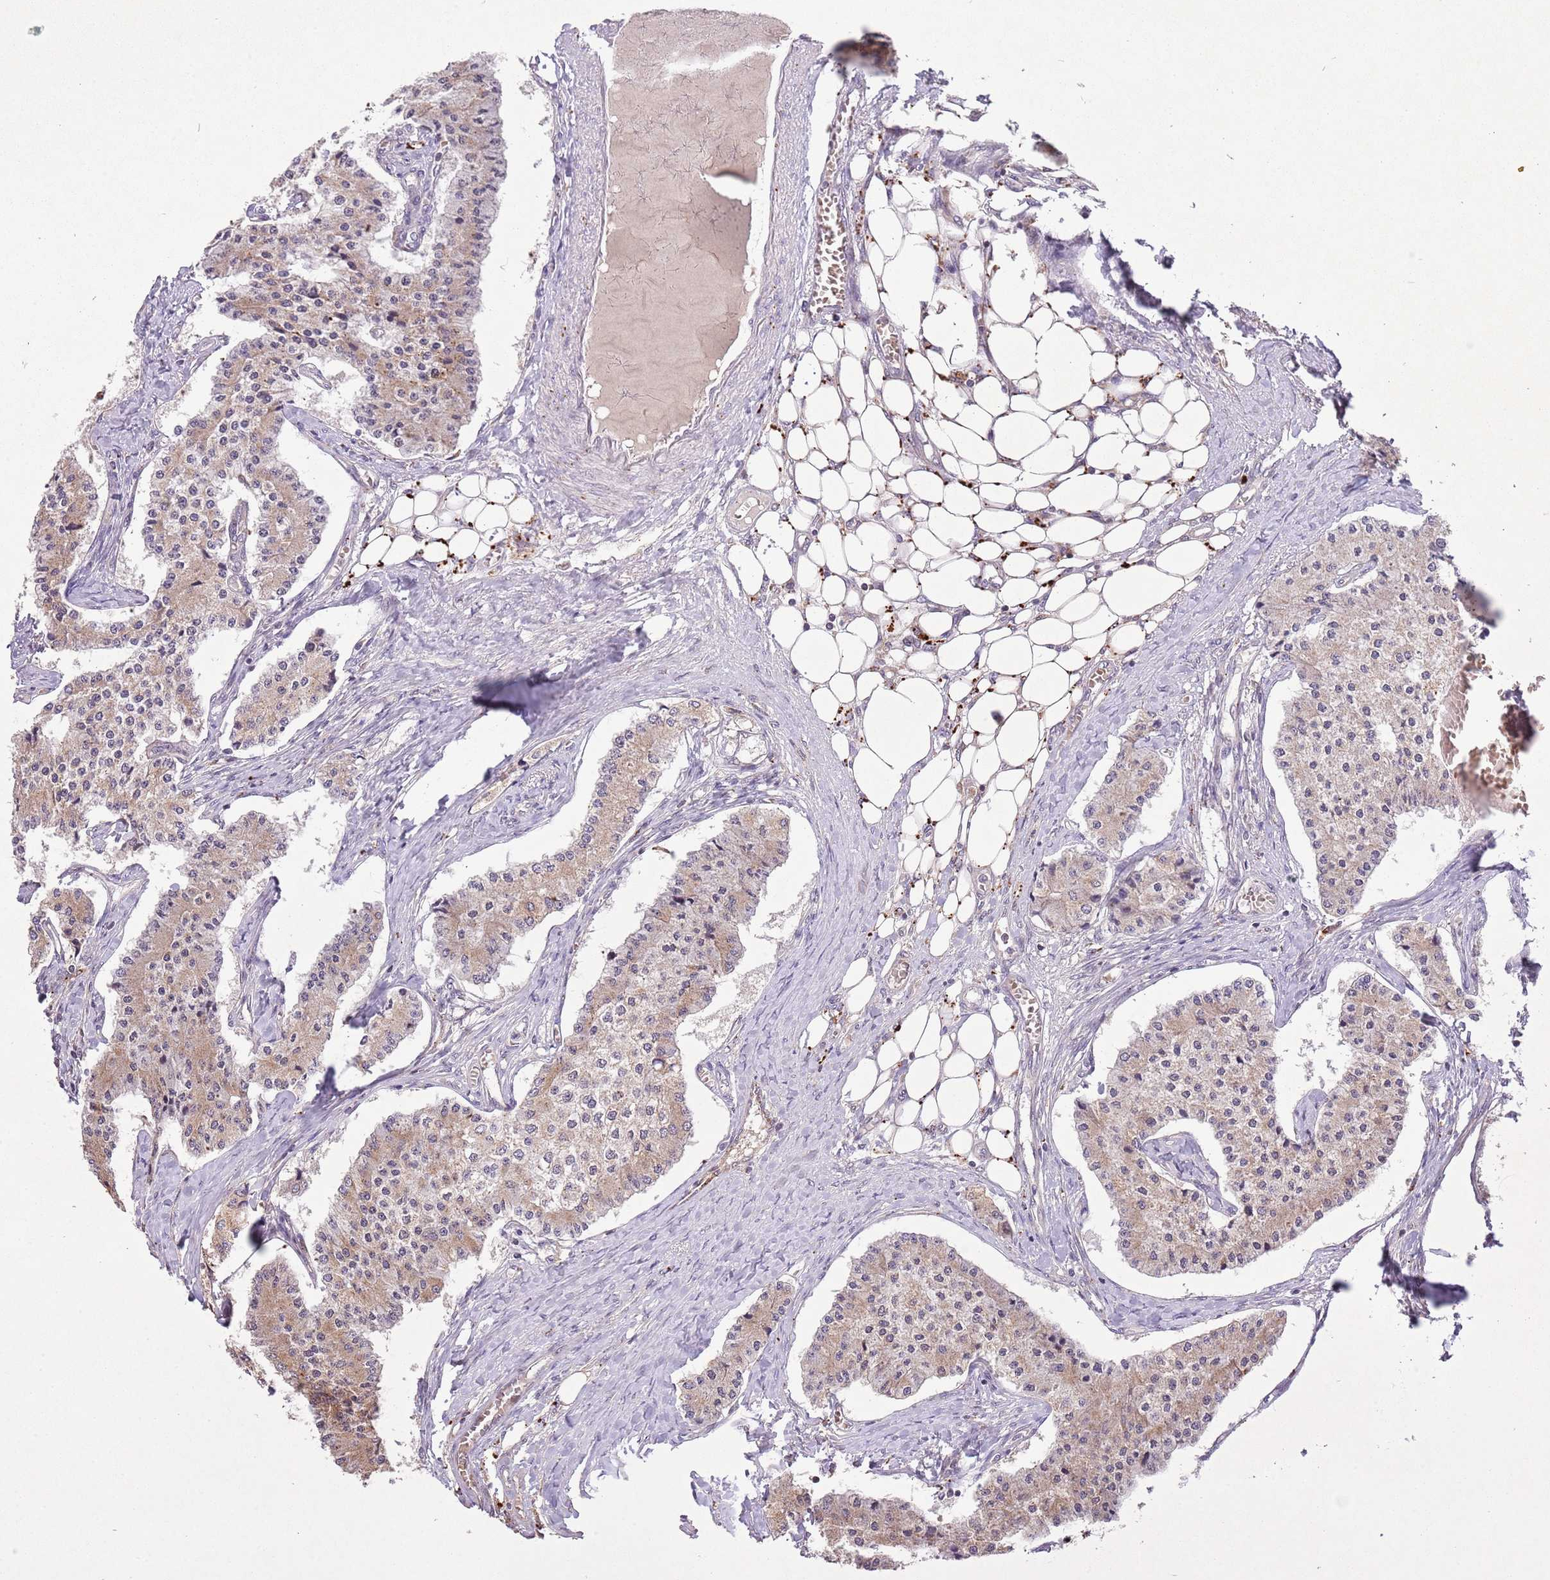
{"staining": {"intensity": "weak", "quantity": "25%-75%", "location": "cytoplasmic/membranous"}, "tissue": "carcinoid", "cell_type": "Tumor cells", "image_type": "cancer", "snomed": [{"axis": "morphology", "description": "Carcinoid, malignant, NOS"}, {"axis": "topography", "description": "Colon"}], "caption": "Carcinoid tissue demonstrates weak cytoplasmic/membranous staining in about 25%-75% of tumor cells, visualized by immunohistochemistry. (DAB (3,3'-diaminobenzidine) IHC with brightfield microscopy, high magnification).", "gene": "TRIM27", "patient": {"sex": "female", "age": 52}}